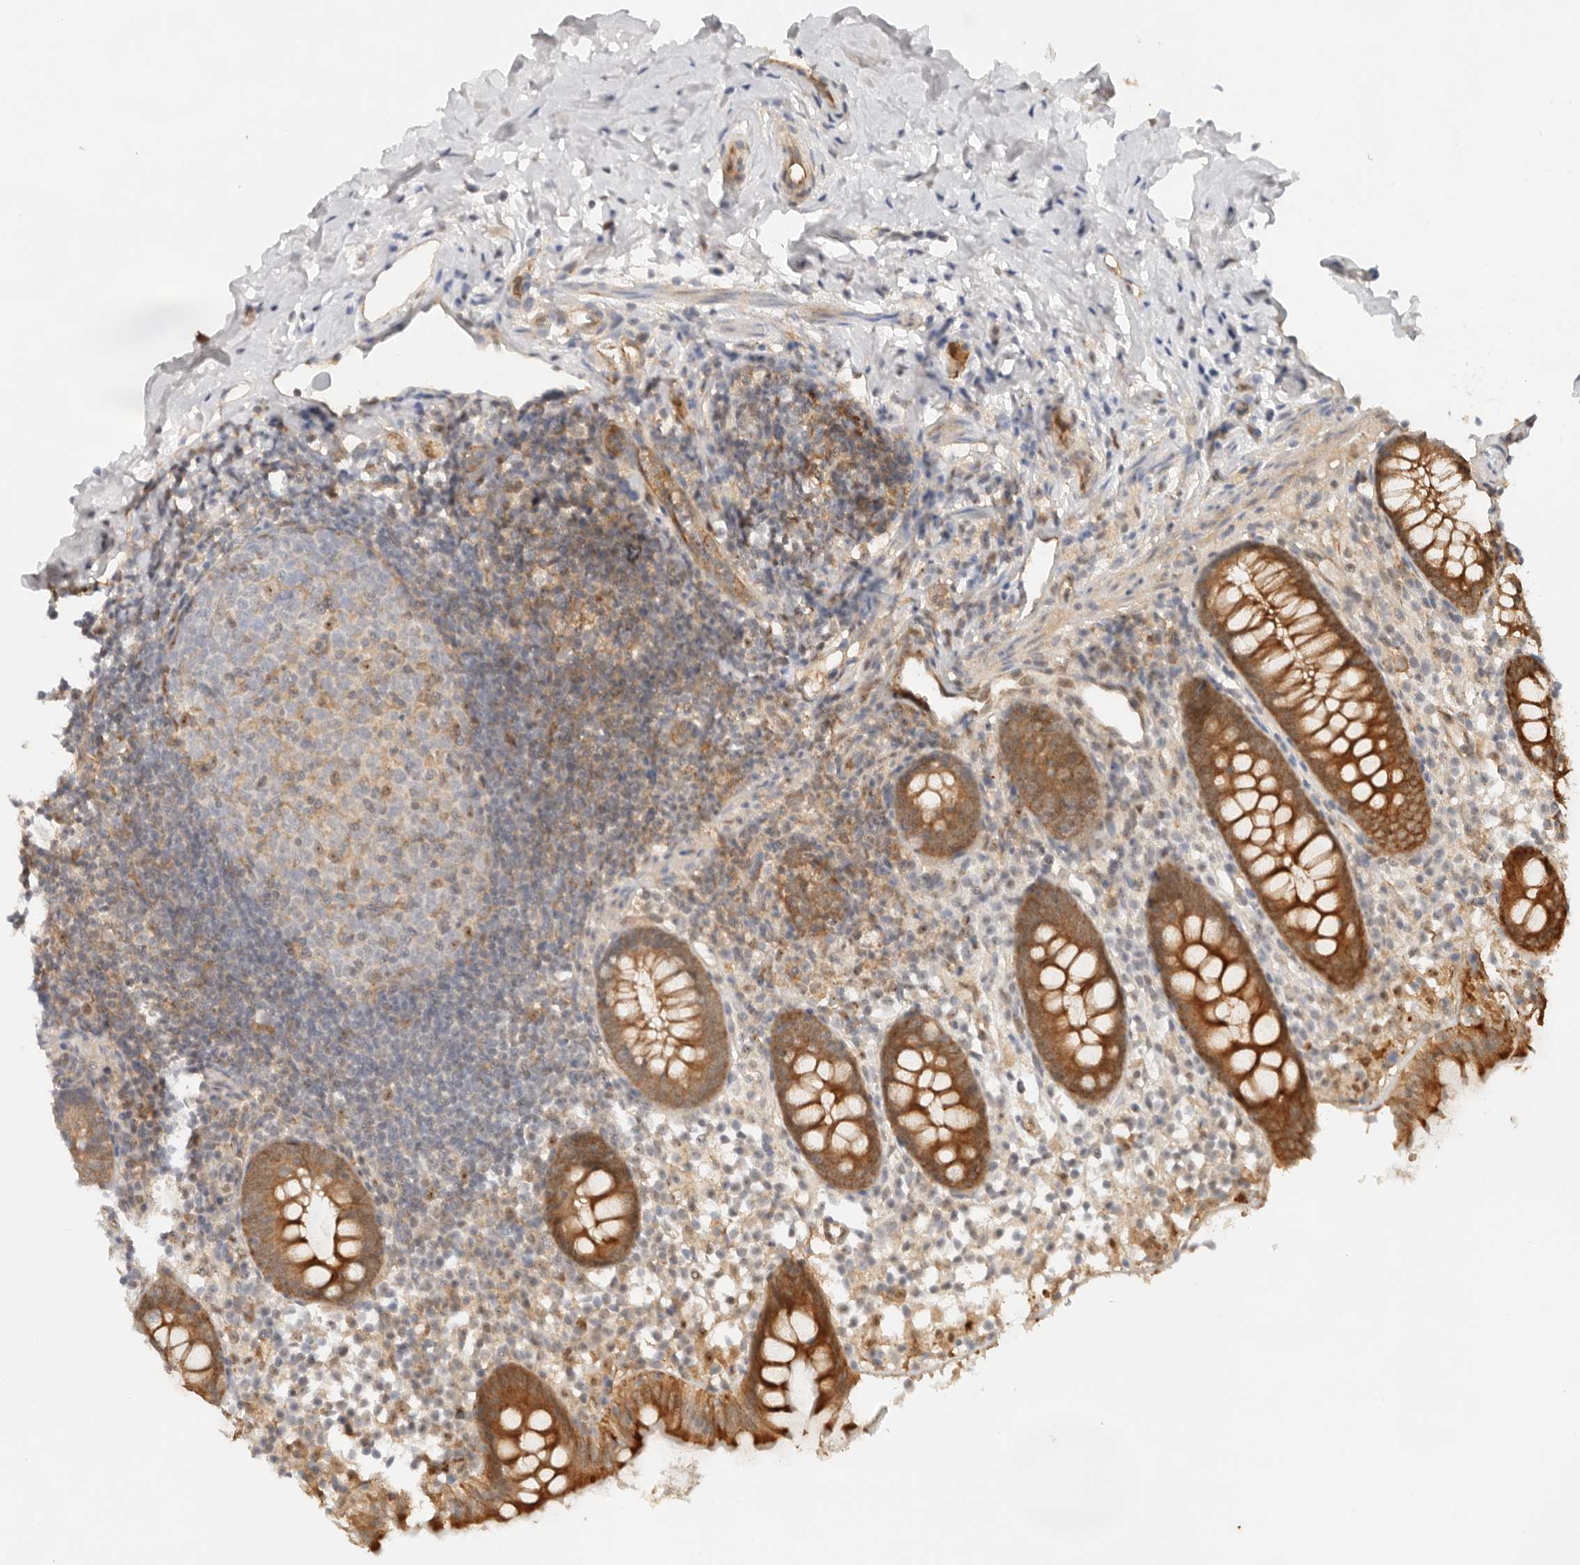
{"staining": {"intensity": "strong", "quantity": ">75%", "location": "cytoplasmic/membranous"}, "tissue": "appendix", "cell_type": "Glandular cells", "image_type": "normal", "snomed": [{"axis": "morphology", "description": "Normal tissue, NOS"}, {"axis": "topography", "description": "Appendix"}], "caption": "The photomicrograph displays staining of benign appendix, revealing strong cytoplasmic/membranous protein staining (brown color) within glandular cells. Using DAB (3,3'-diaminobenzidine) (brown) and hematoxylin (blue) stains, captured at high magnification using brightfield microscopy.", "gene": "HEXD", "patient": {"sex": "female", "age": 20}}